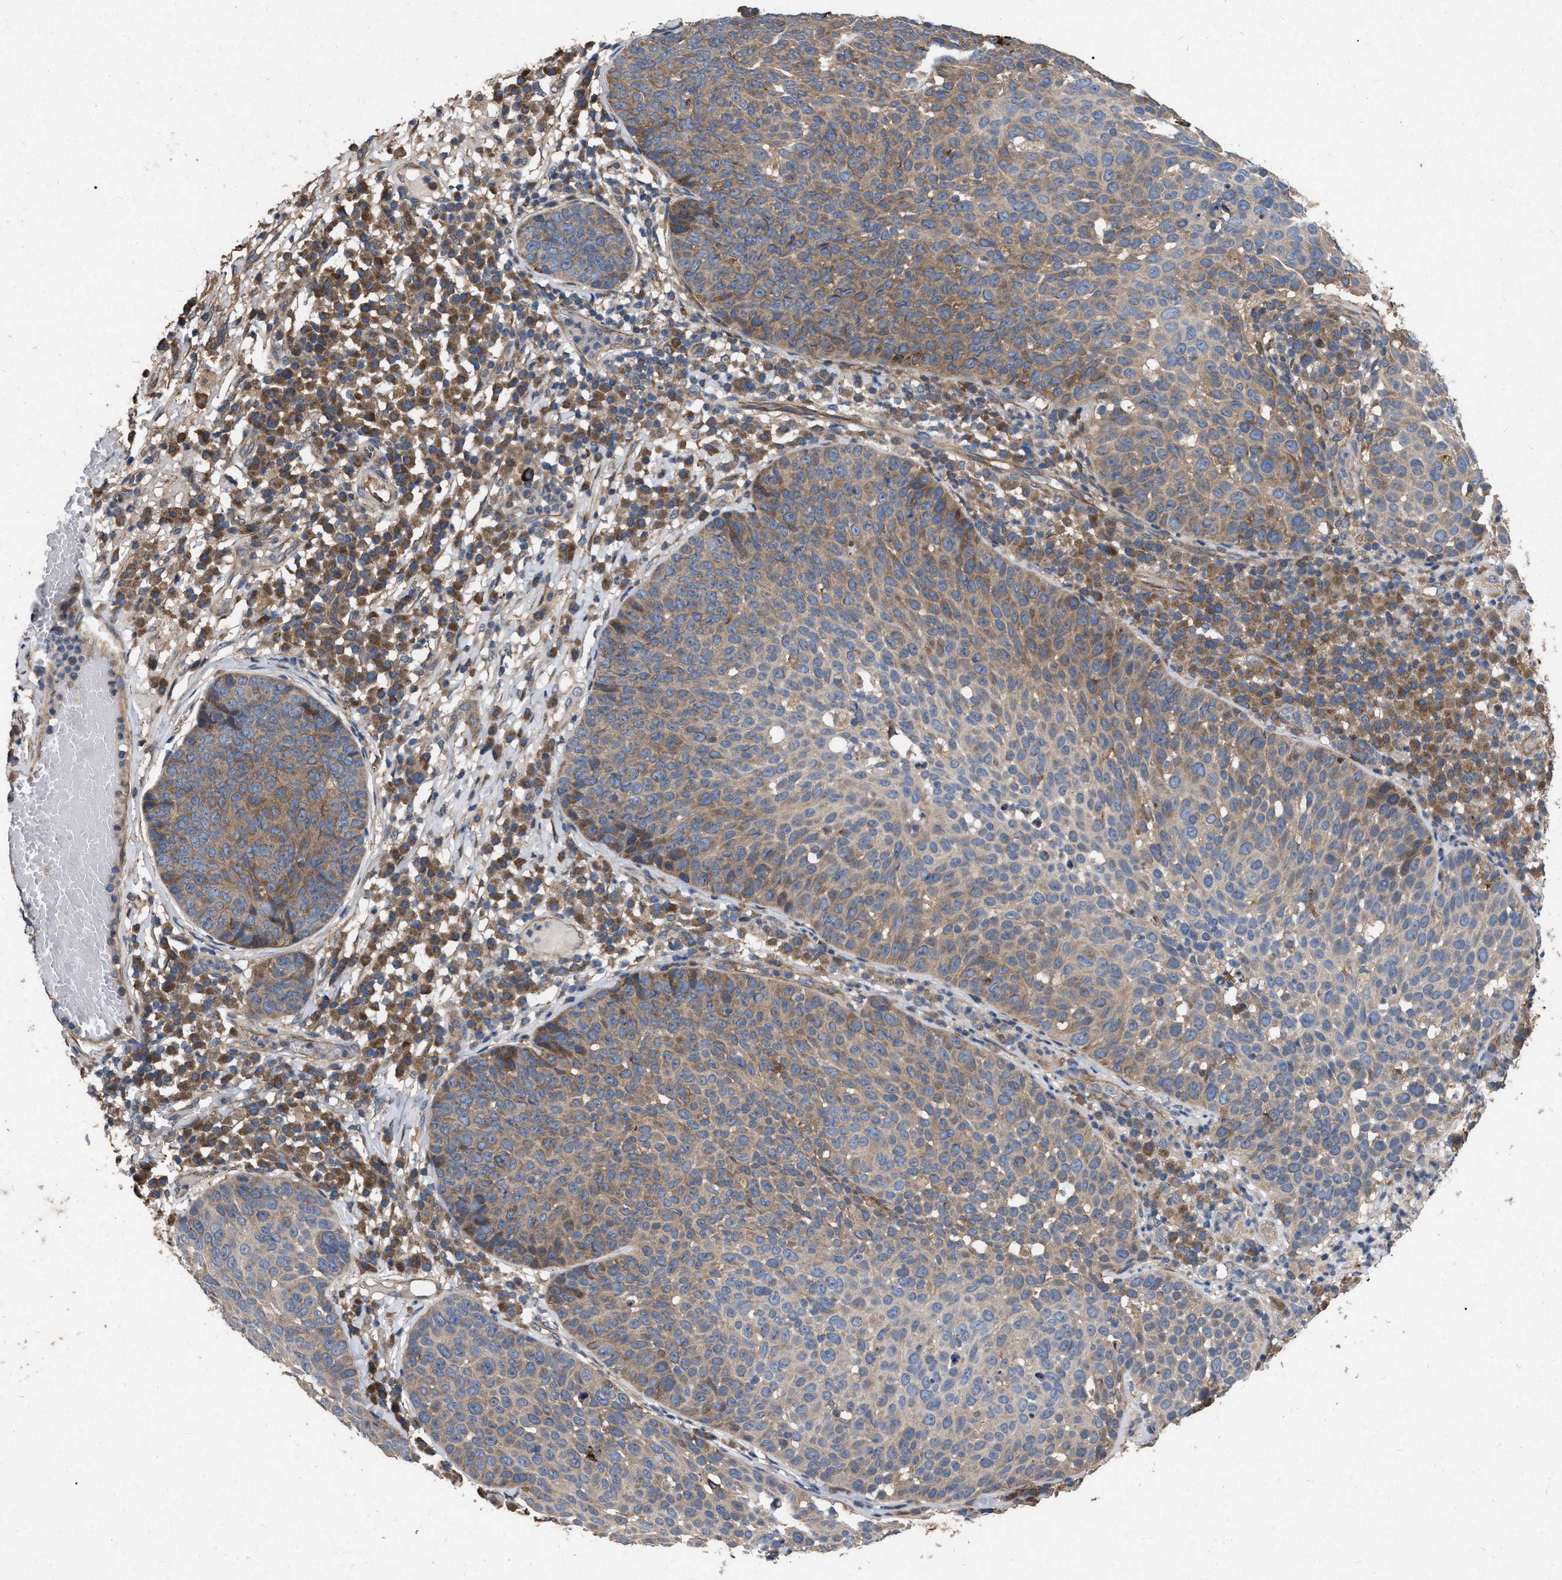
{"staining": {"intensity": "moderate", "quantity": "25%-75%", "location": "cytoplasmic/membranous"}, "tissue": "skin cancer", "cell_type": "Tumor cells", "image_type": "cancer", "snomed": [{"axis": "morphology", "description": "Squamous cell carcinoma in situ, NOS"}, {"axis": "morphology", "description": "Squamous cell carcinoma, NOS"}, {"axis": "topography", "description": "Skin"}], "caption": "Immunohistochemistry (DAB (3,3'-diaminobenzidine)) staining of human skin cancer exhibits moderate cytoplasmic/membranous protein staining in about 25%-75% of tumor cells. (DAB IHC, brown staining for protein, blue staining for nuclei).", "gene": "CDKN2C", "patient": {"sex": "male", "age": 93}}